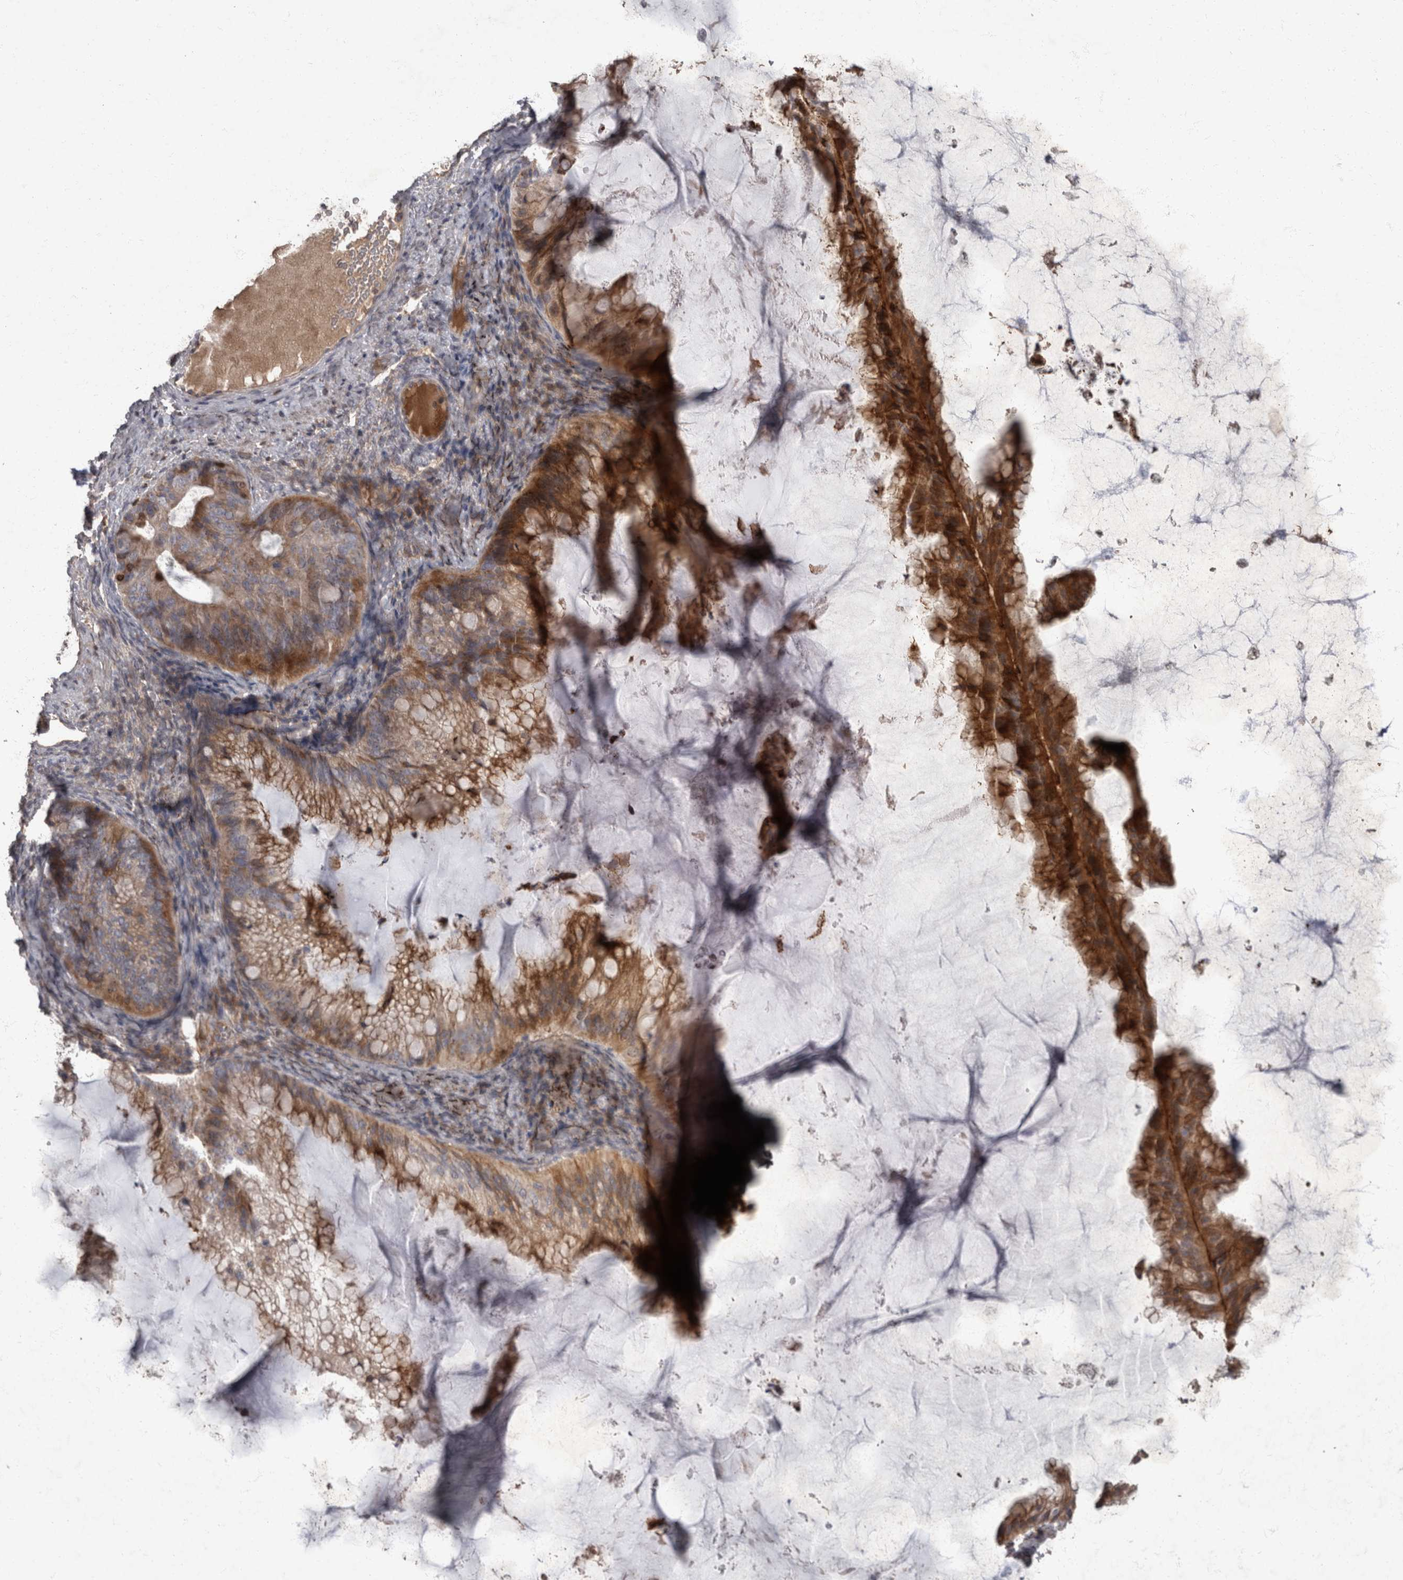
{"staining": {"intensity": "moderate", "quantity": ">75%", "location": "cytoplasmic/membranous"}, "tissue": "ovarian cancer", "cell_type": "Tumor cells", "image_type": "cancer", "snomed": [{"axis": "morphology", "description": "Cystadenocarcinoma, mucinous, NOS"}, {"axis": "topography", "description": "Ovary"}], "caption": "There is medium levels of moderate cytoplasmic/membranous expression in tumor cells of ovarian cancer (mucinous cystadenocarcinoma), as demonstrated by immunohistochemical staining (brown color).", "gene": "PPP1R3C", "patient": {"sex": "female", "age": 61}}